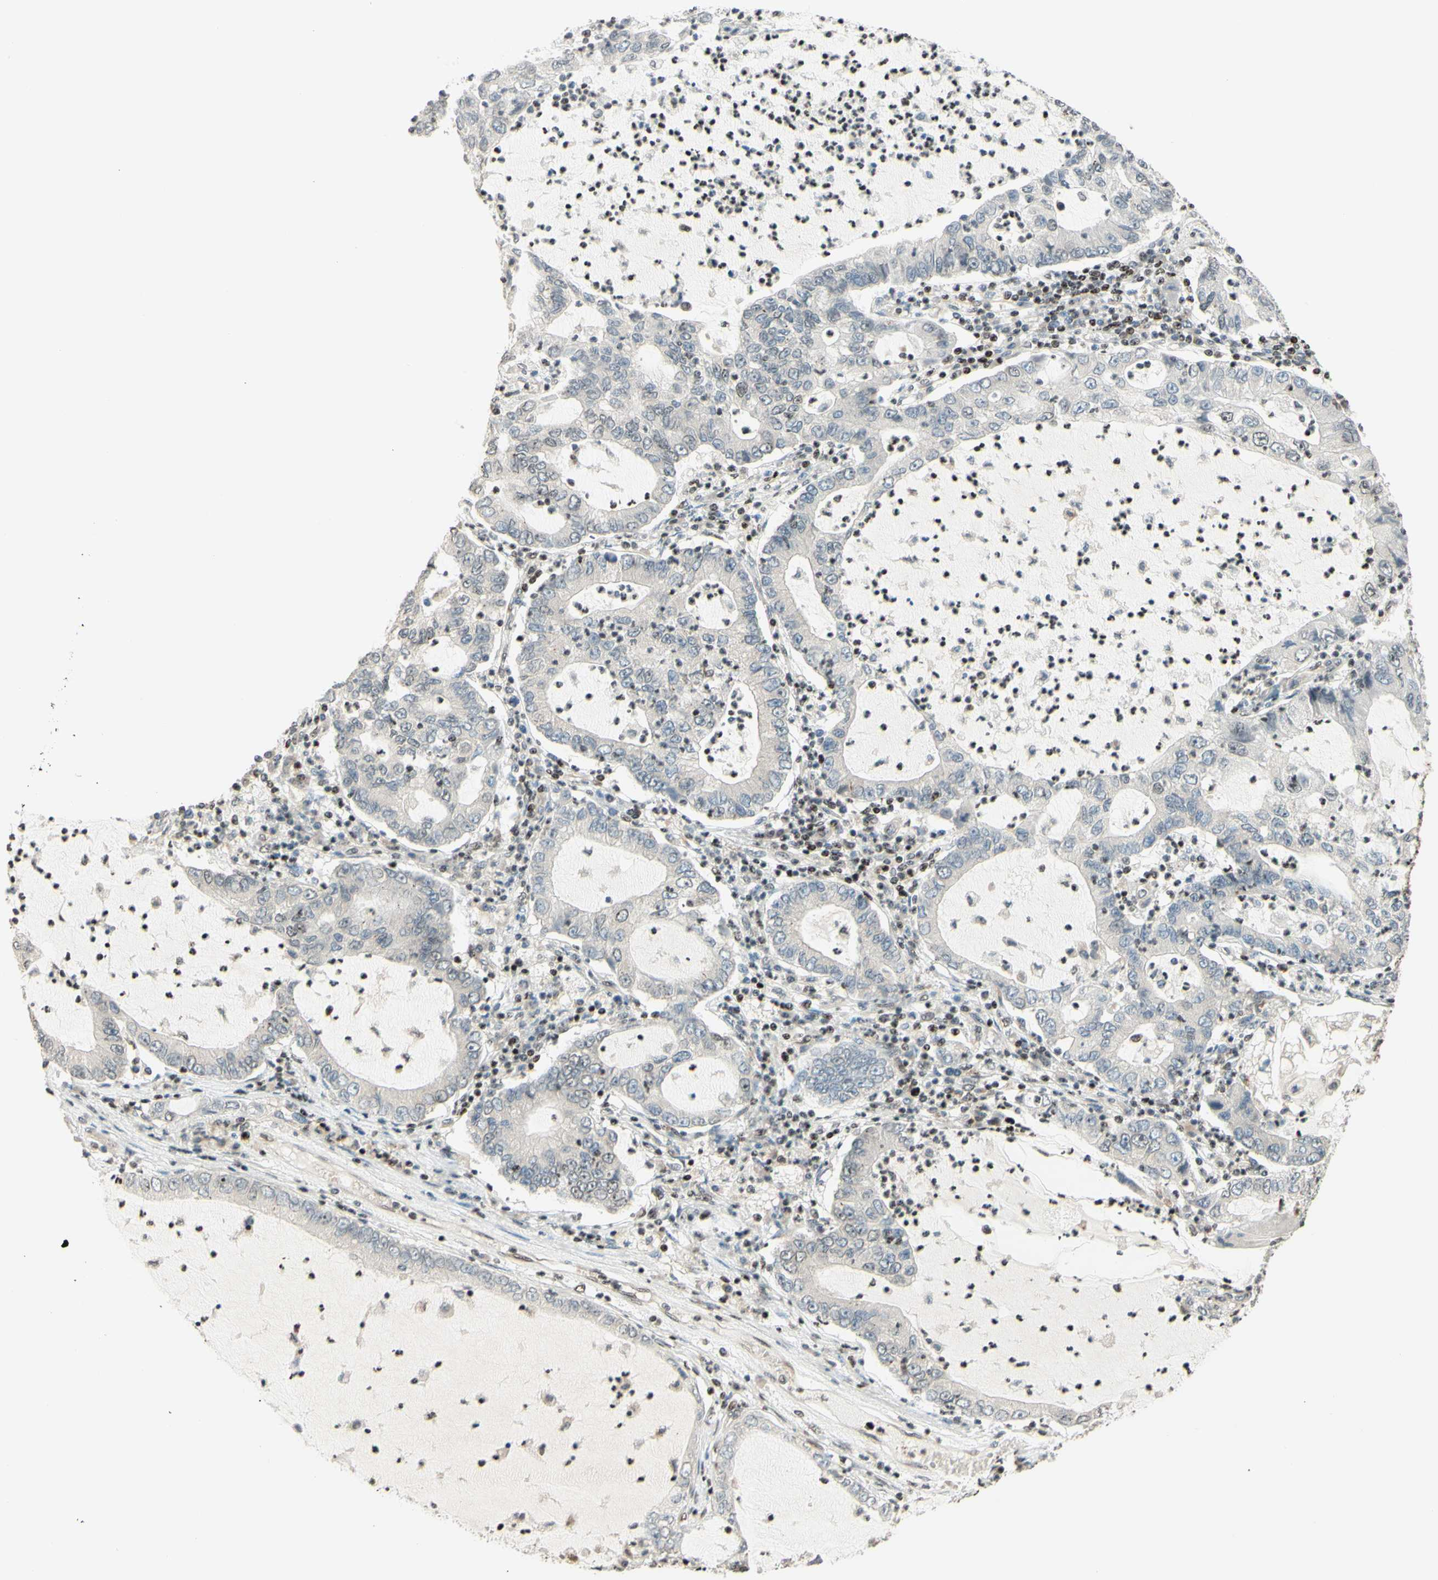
{"staining": {"intensity": "negative", "quantity": "none", "location": "none"}, "tissue": "lung cancer", "cell_type": "Tumor cells", "image_type": "cancer", "snomed": [{"axis": "morphology", "description": "Adenocarcinoma, NOS"}, {"axis": "topography", "description": "Lung"}], "caption": "This is an immunohistochemistry (IHC) photomicrograph of human adenocarcinoma (lung). There is no expression in tumor cells.", "gene": "CDKL5", "patient": {"sex": "female", "age": 51}}